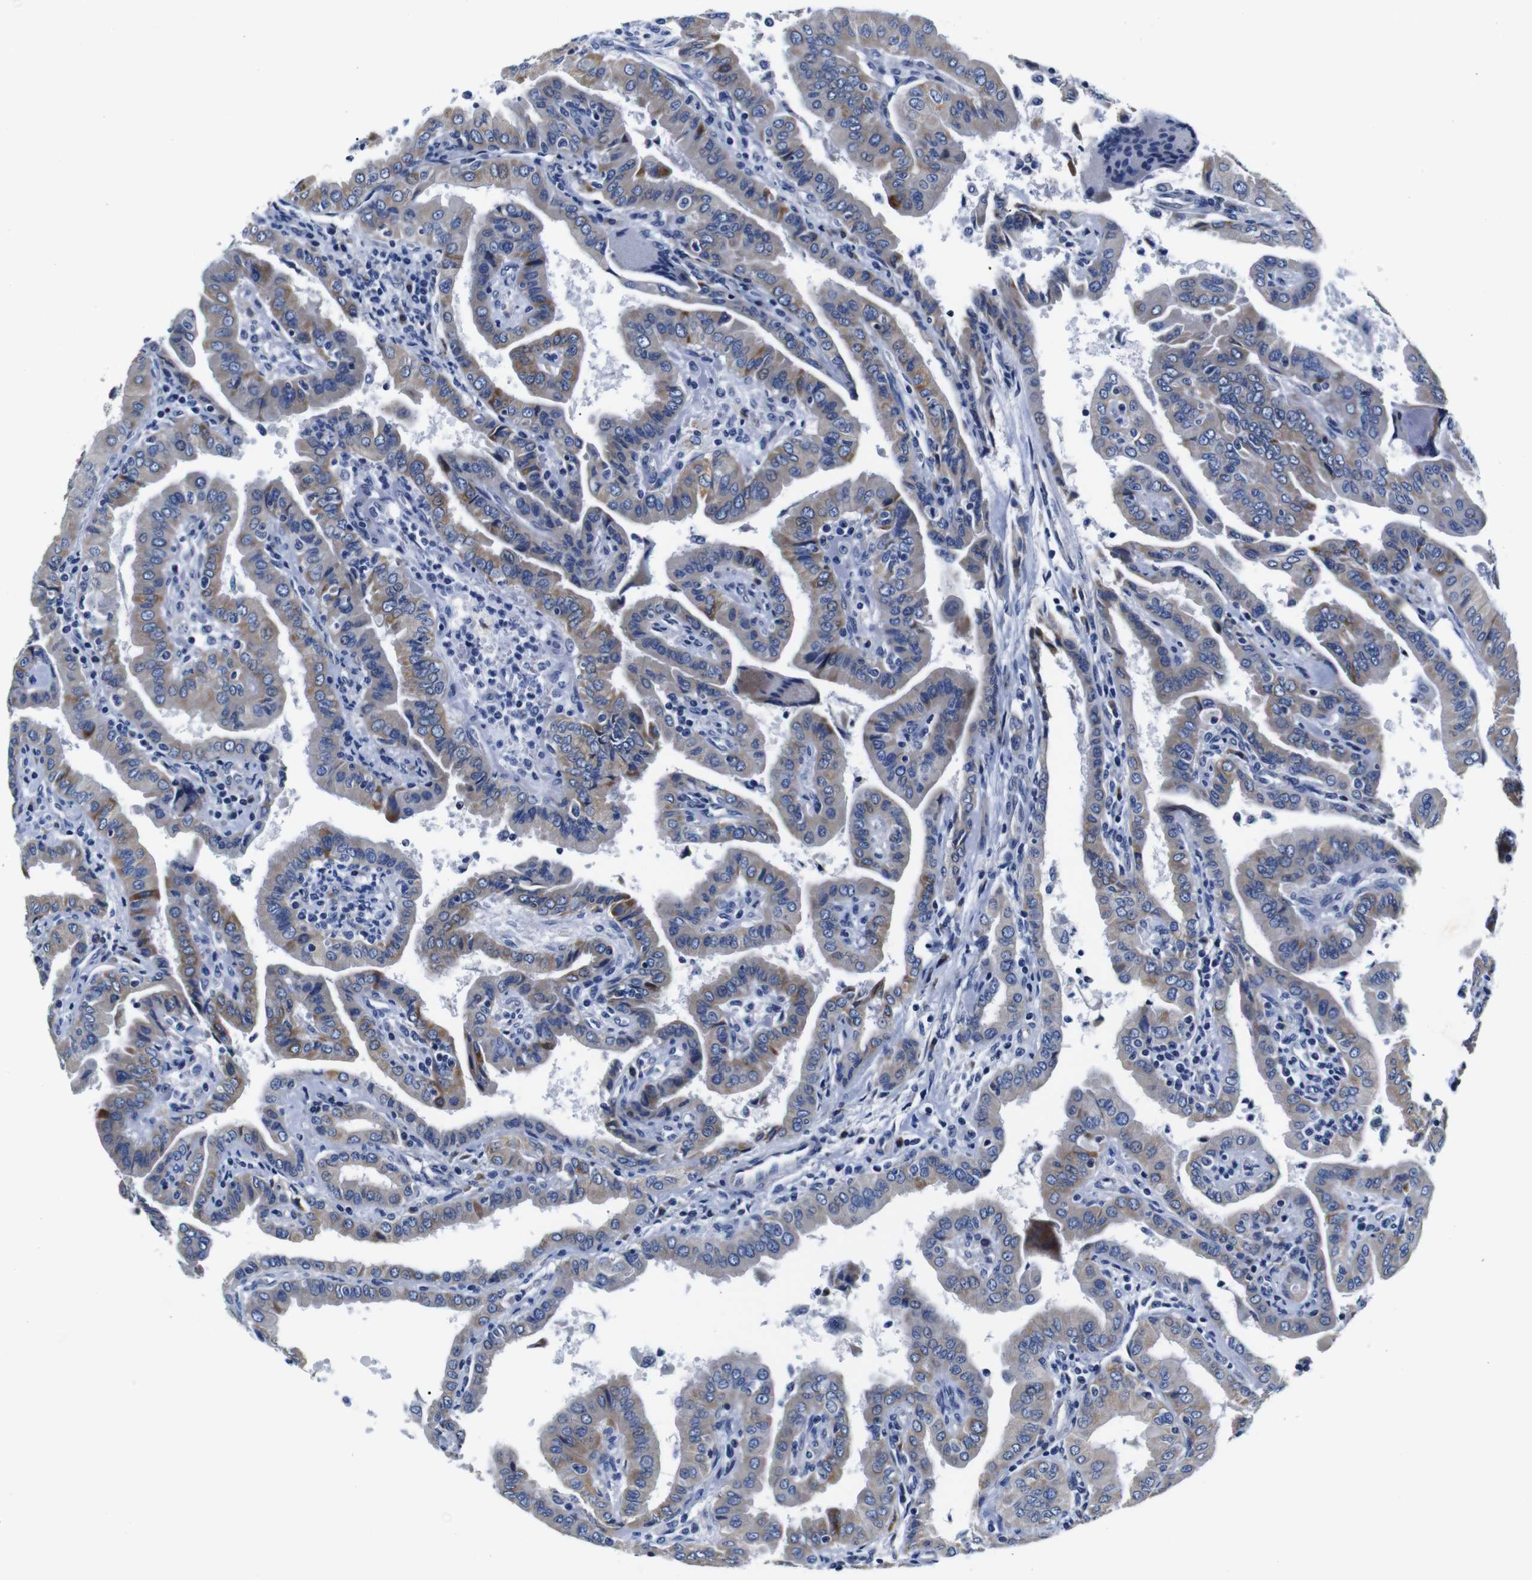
{"staining": {"intensity": "weak", "quantity": "25%-75%", "location": "cytoplasmic/membranous"}, "tissue": "thyroid cancer", "cell_type": "Tumor cells", "image_type": "cancer", "snomed": [{"axis": "morphology", "description": "Papillary adenocarcinoma, NOS"}, {"axis": "topography", "description": "Thyroid gland"}], "caption": "Thyroid cancer stained with a brown dye exhibits weak cytoplasmic/membranous positive expression in about 25%-75% of tumor cells.", "gene": "SNX19", "patient": {"sex": "male", "age": 33}}